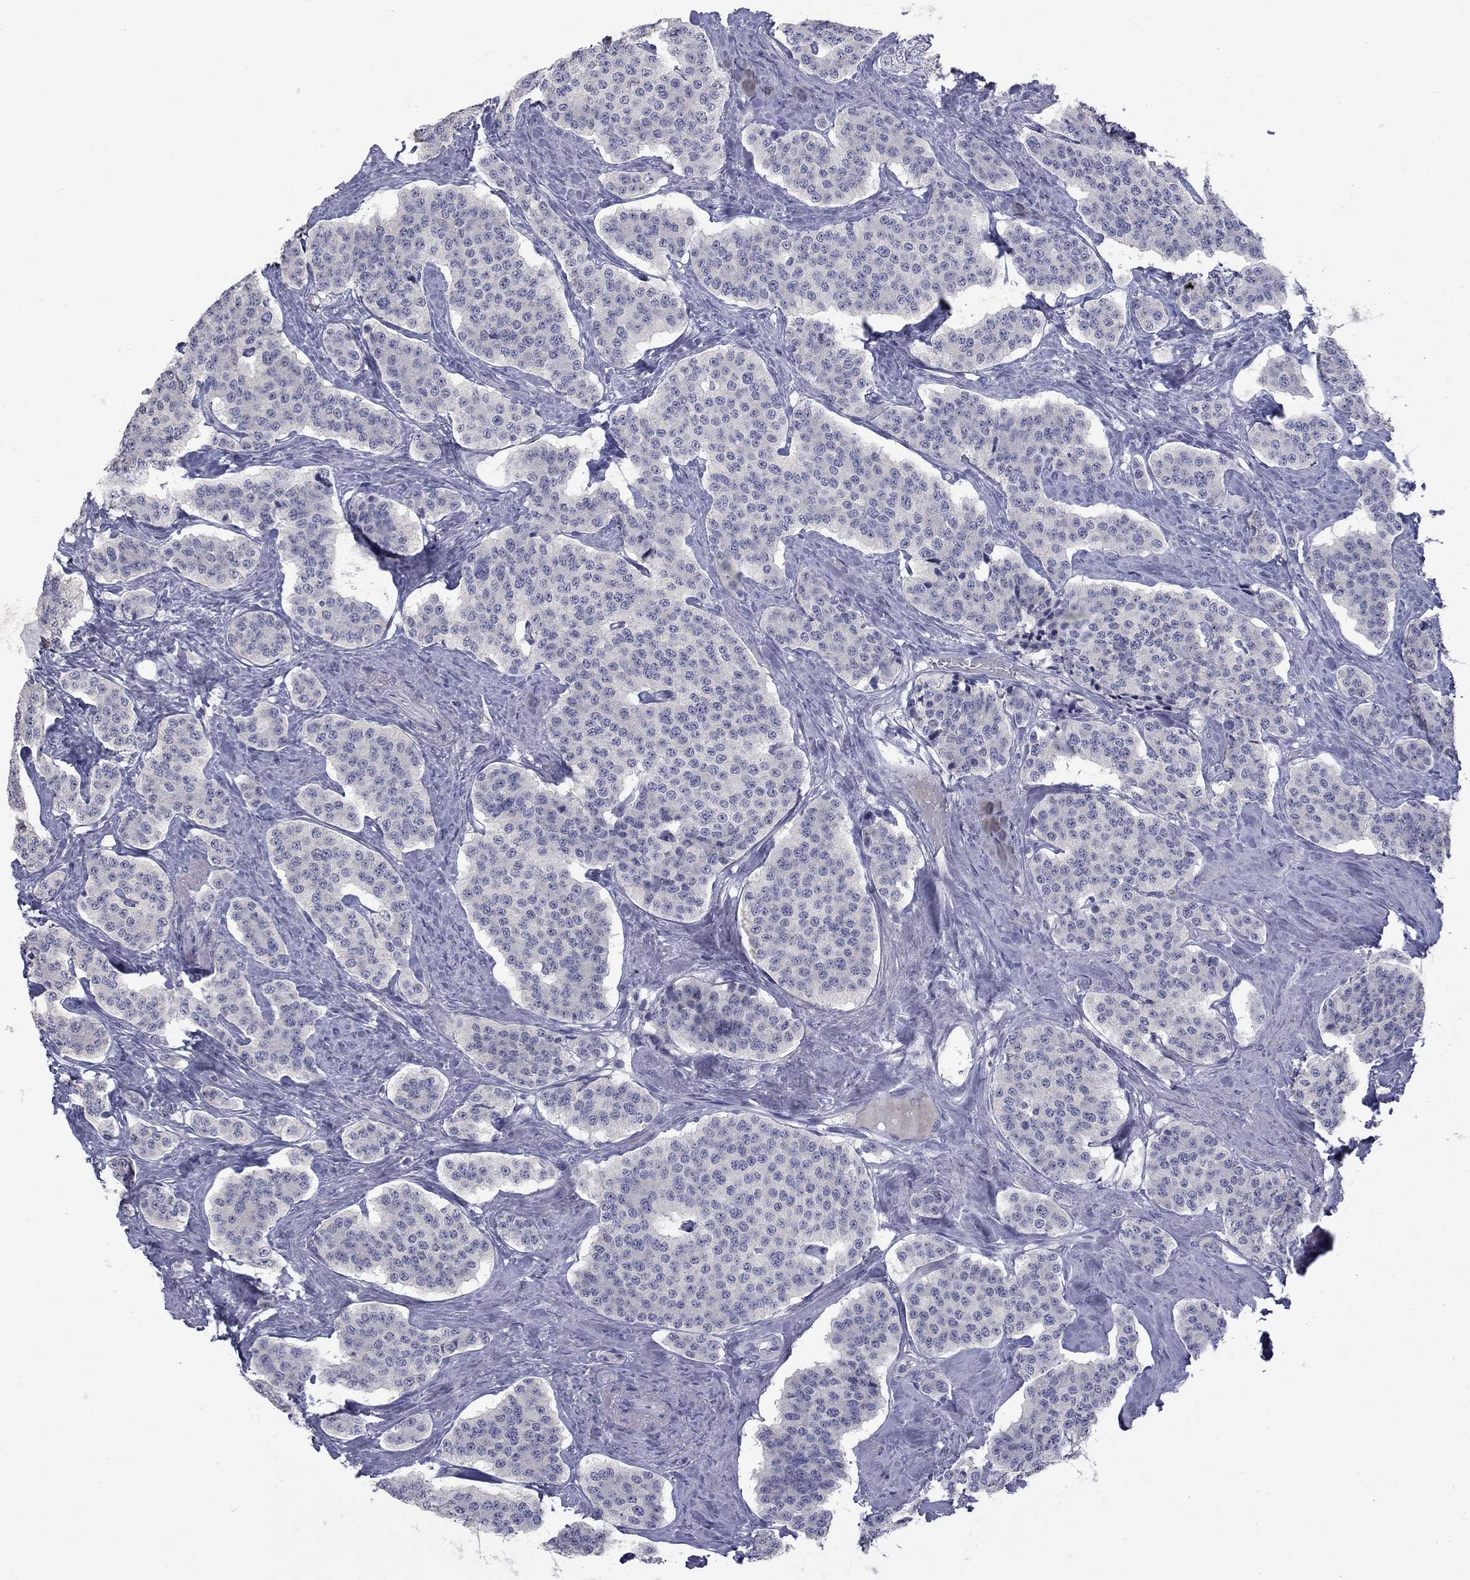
{"staining": {"intensity": "negative", "quantity": "none", "location": "none"}, "tissue": "carcinoid", "cell_type": "Tumor cells", "image_type": "cancer", "snomed": [{"axis": "morphology", "description": "Carcinoid, malignant, NOS"}, {"axis": "topography", "description": "Small intestine"}], "caption": "Tumor cells are negative for brown protein staining in malignant carcinoid. Nuclei are stained in blue.", "gene": "CTNND2", "patient": {"sex": "female", "age": 58}}